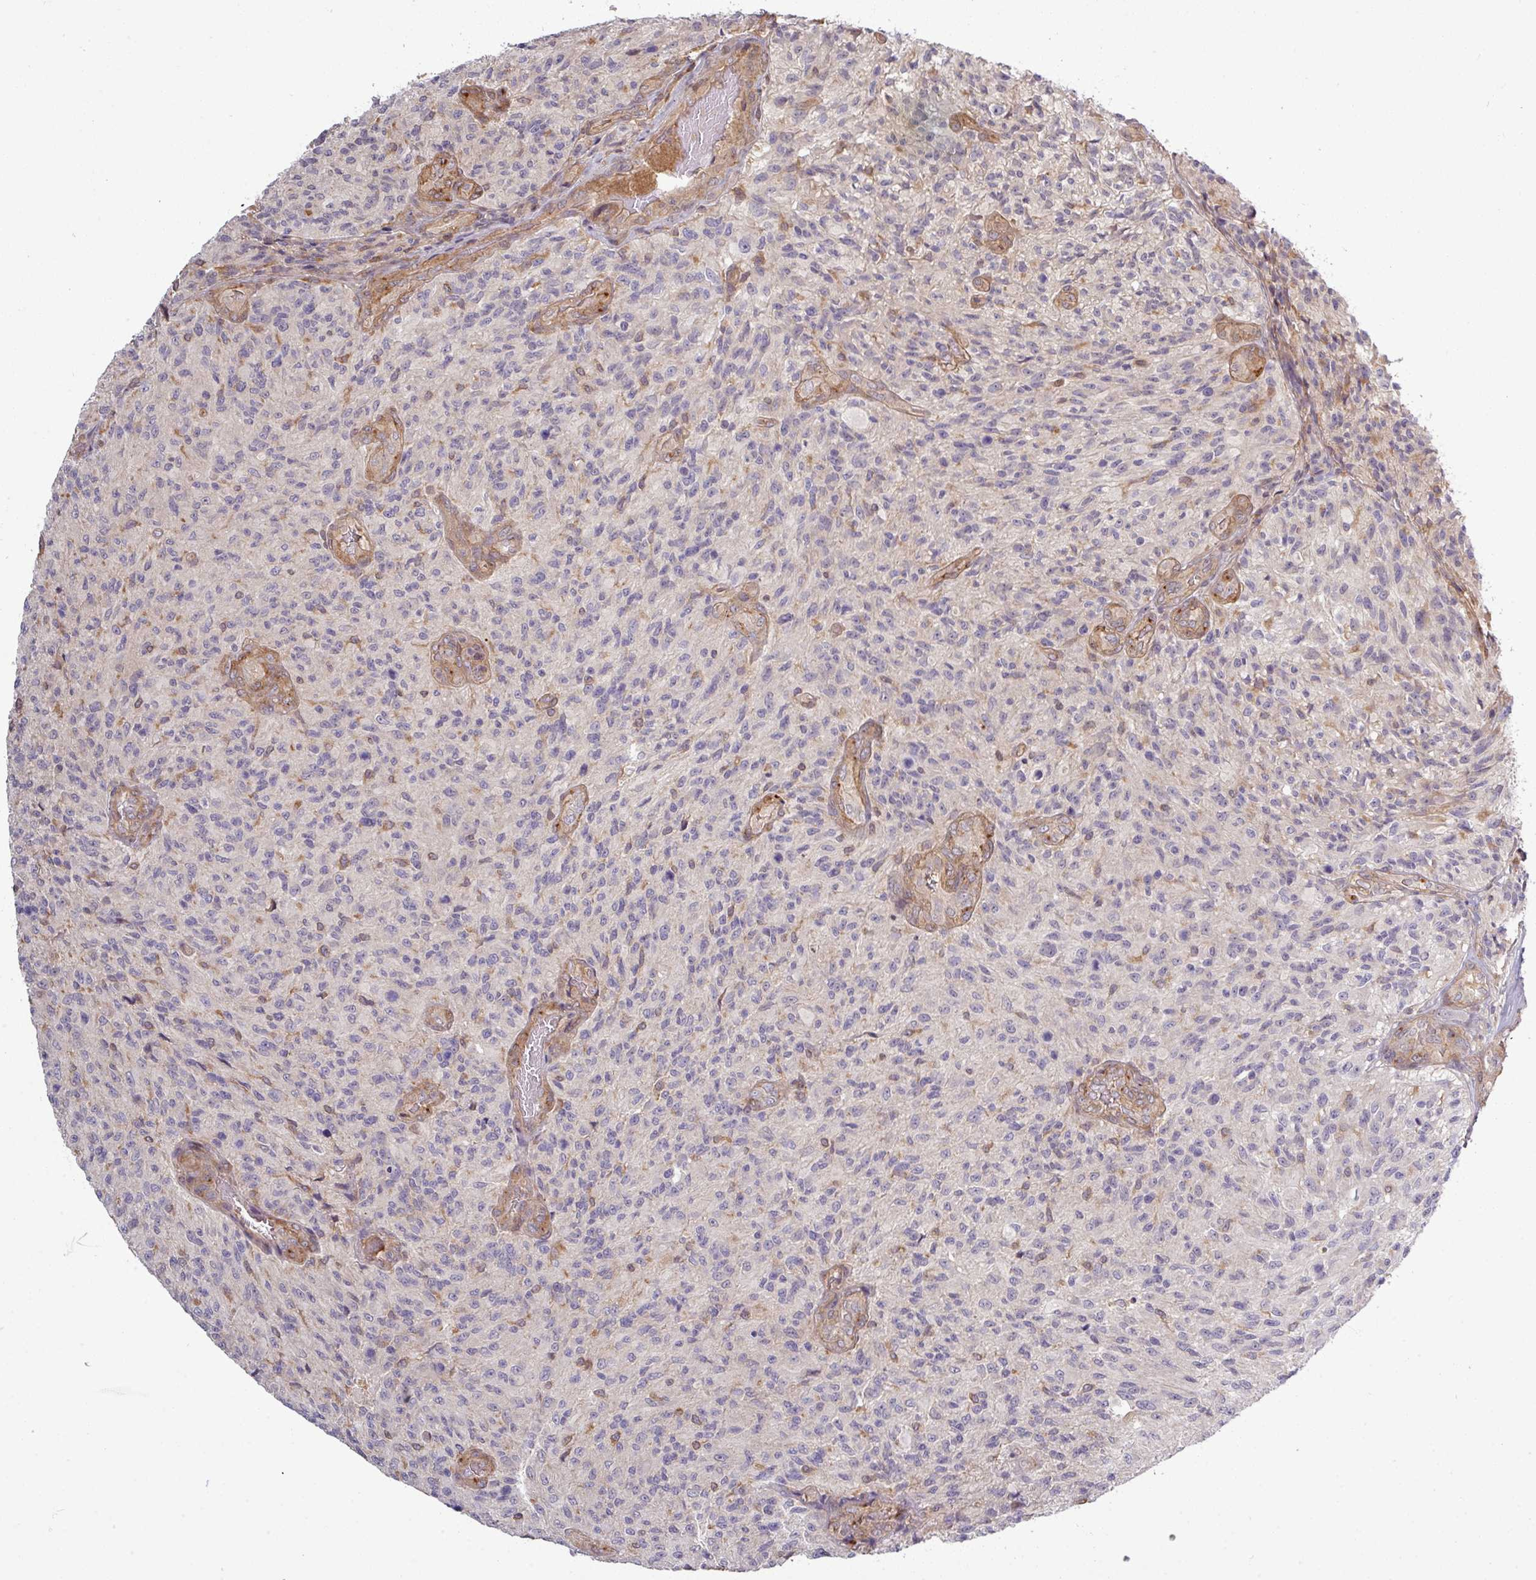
{"staining": {"intensity": "negative", "quantity": "none", "location": "none"}, "tissue": "glioma", "cell_type": "Tumor cells", "image_type": "cancer", "snomed": [{"axis": "morphology", "description": "Normal tissue, NOS"}, {"axis": "morphology", "description": "Glioma, malignant, High grade"}, {"axis": "topography", "description": "Cerebral cortex"}], "caption": "Immunohistochemistry (IHC) histopathology image of glioma stained for a protein (brown), which shows no positivity in tumor cells.", "gene": "TUSC3", "patient": {"sex": "male", "age": 56}}